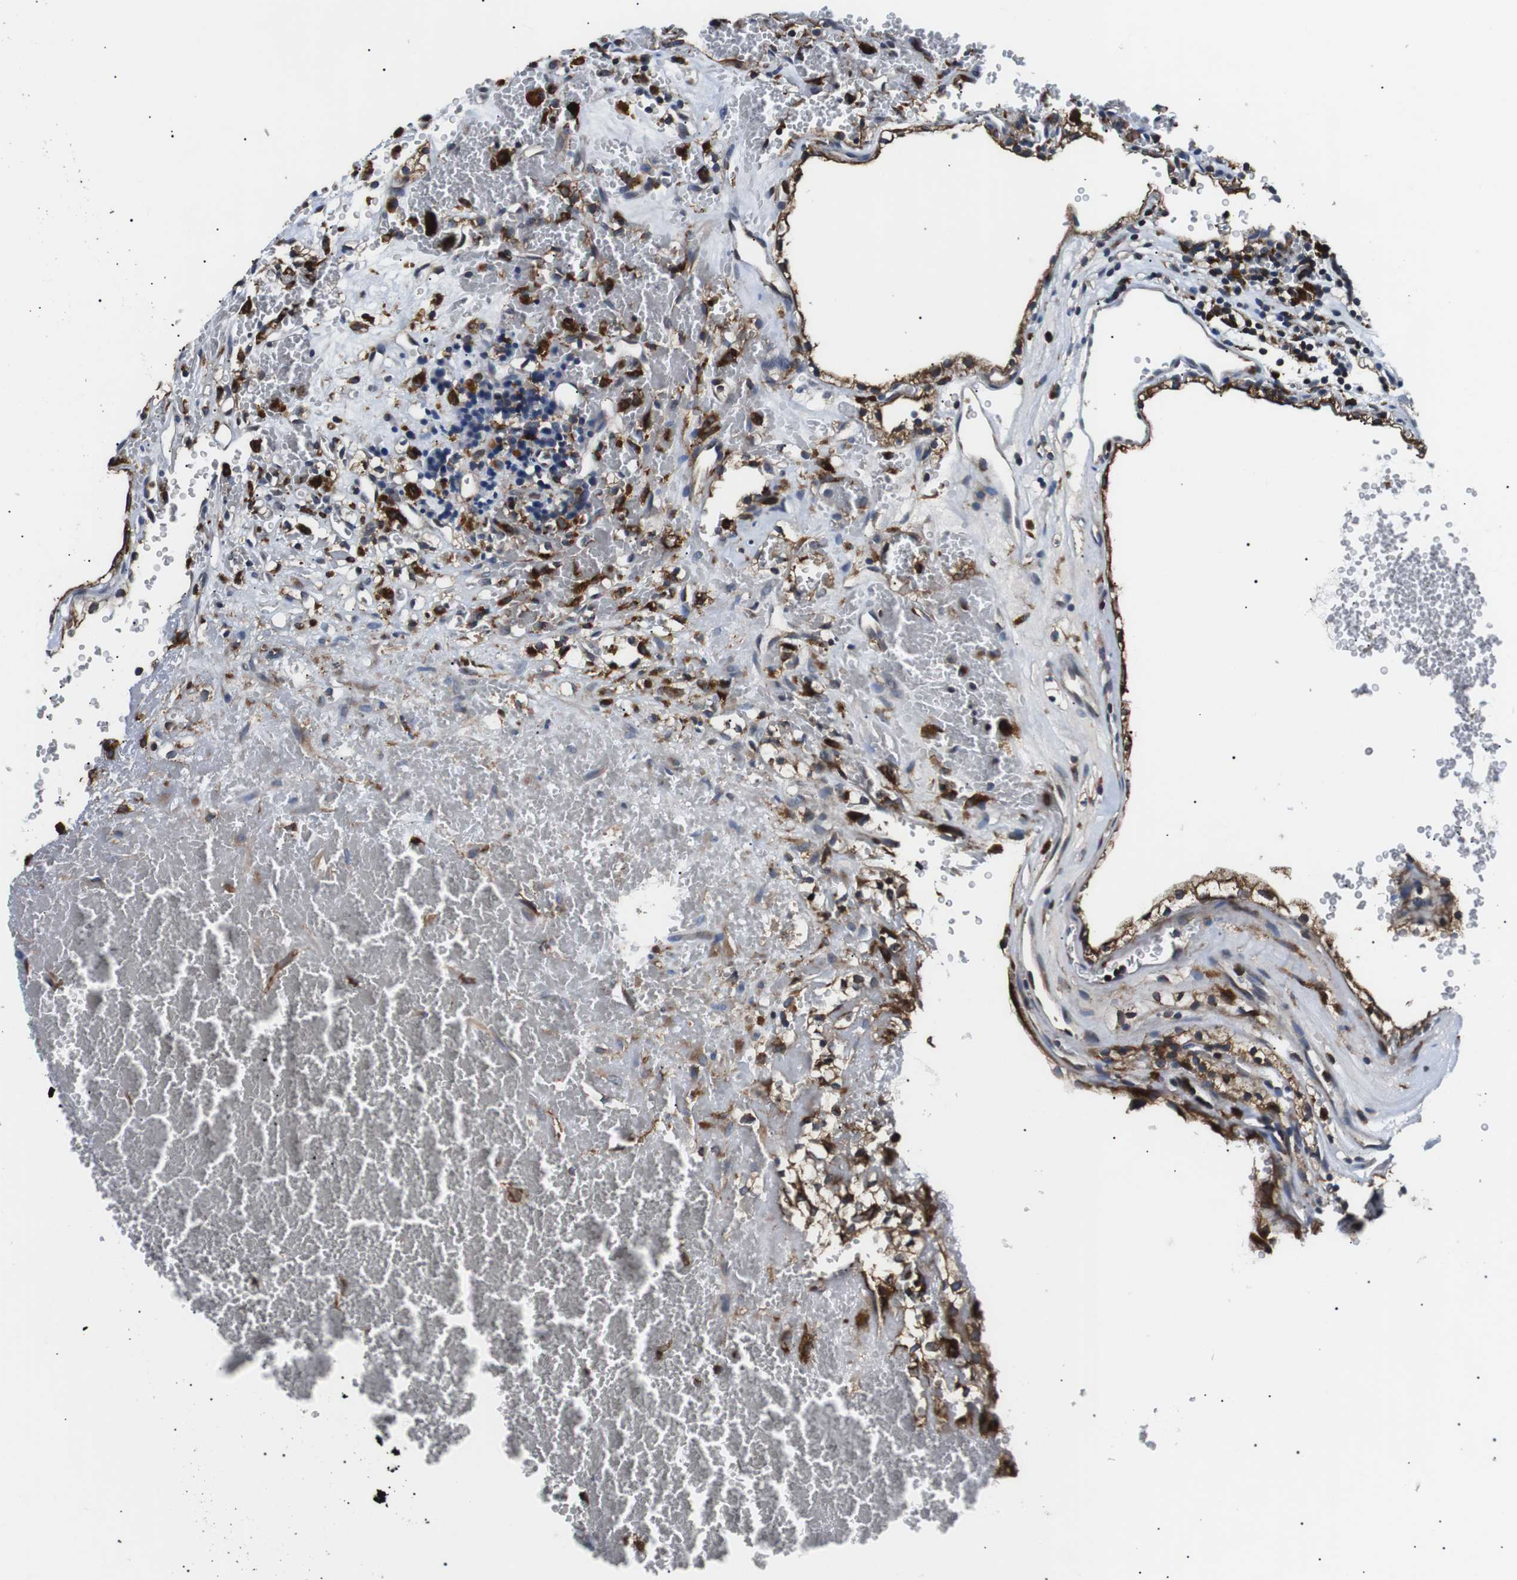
{"staining": {"intensity": "strong", "quantity": ">75%", "location": "cytoplasmic/membranous"}, "tissue": "renal cancer", "cell_type": "Tumor cells", "image_type": "cancer", "snomed": [{"axis": "morphology", "description": "Adenocarcinoma, NOS"}, {"axis": "topography", "description": "Kidney"}], "caption": "A brown stain highlights strong cytoplasmic/membranous positivity of a protein in renal cancer (adenocarcinoma) tumor cells.", "gene": "RAB9A", "patient": {"sex": "female", "age": 41}}